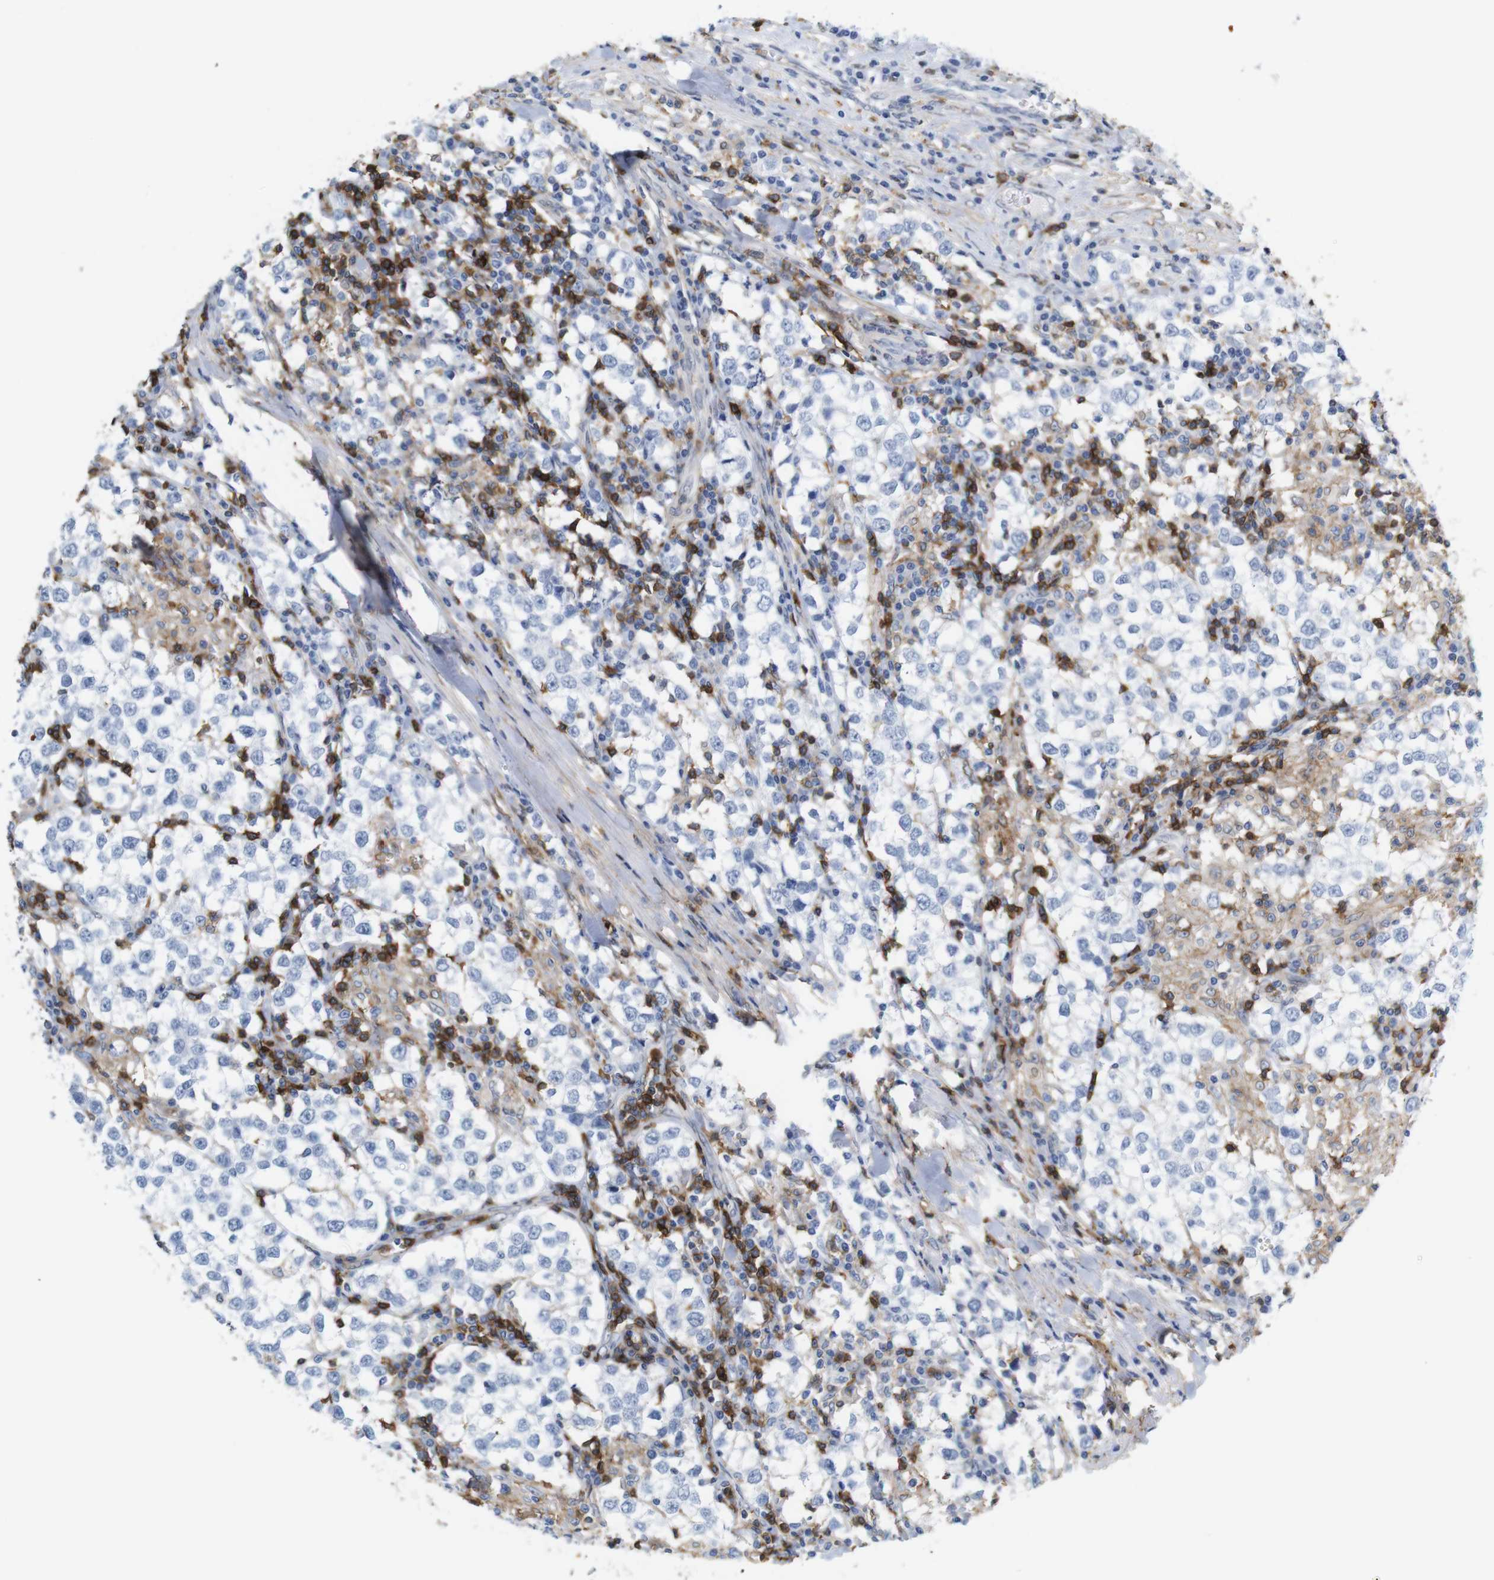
{"staining": {"intensity": "negative", "quantity": "none", "location": "none"}, "tissue": "testis cancer", "cell_type": "Tumor cells", "image_type": "cancer", "snomed": [{"axis": "morphology", "description": "Seminoma, NOS"}, {"axis": "morphology", "description": "Carcinoma, Embryonal, NOS"}, {"axis": "topography", "description": "Testis"}], "caption": "An immunohistochemistry histopathology image of testis cancer (seminoma) is shown. There is no staining in tumor cells of testis cancer (seminoma).", "gene": "ANXA1", "patient": {"sex": "male", "age": 36}}